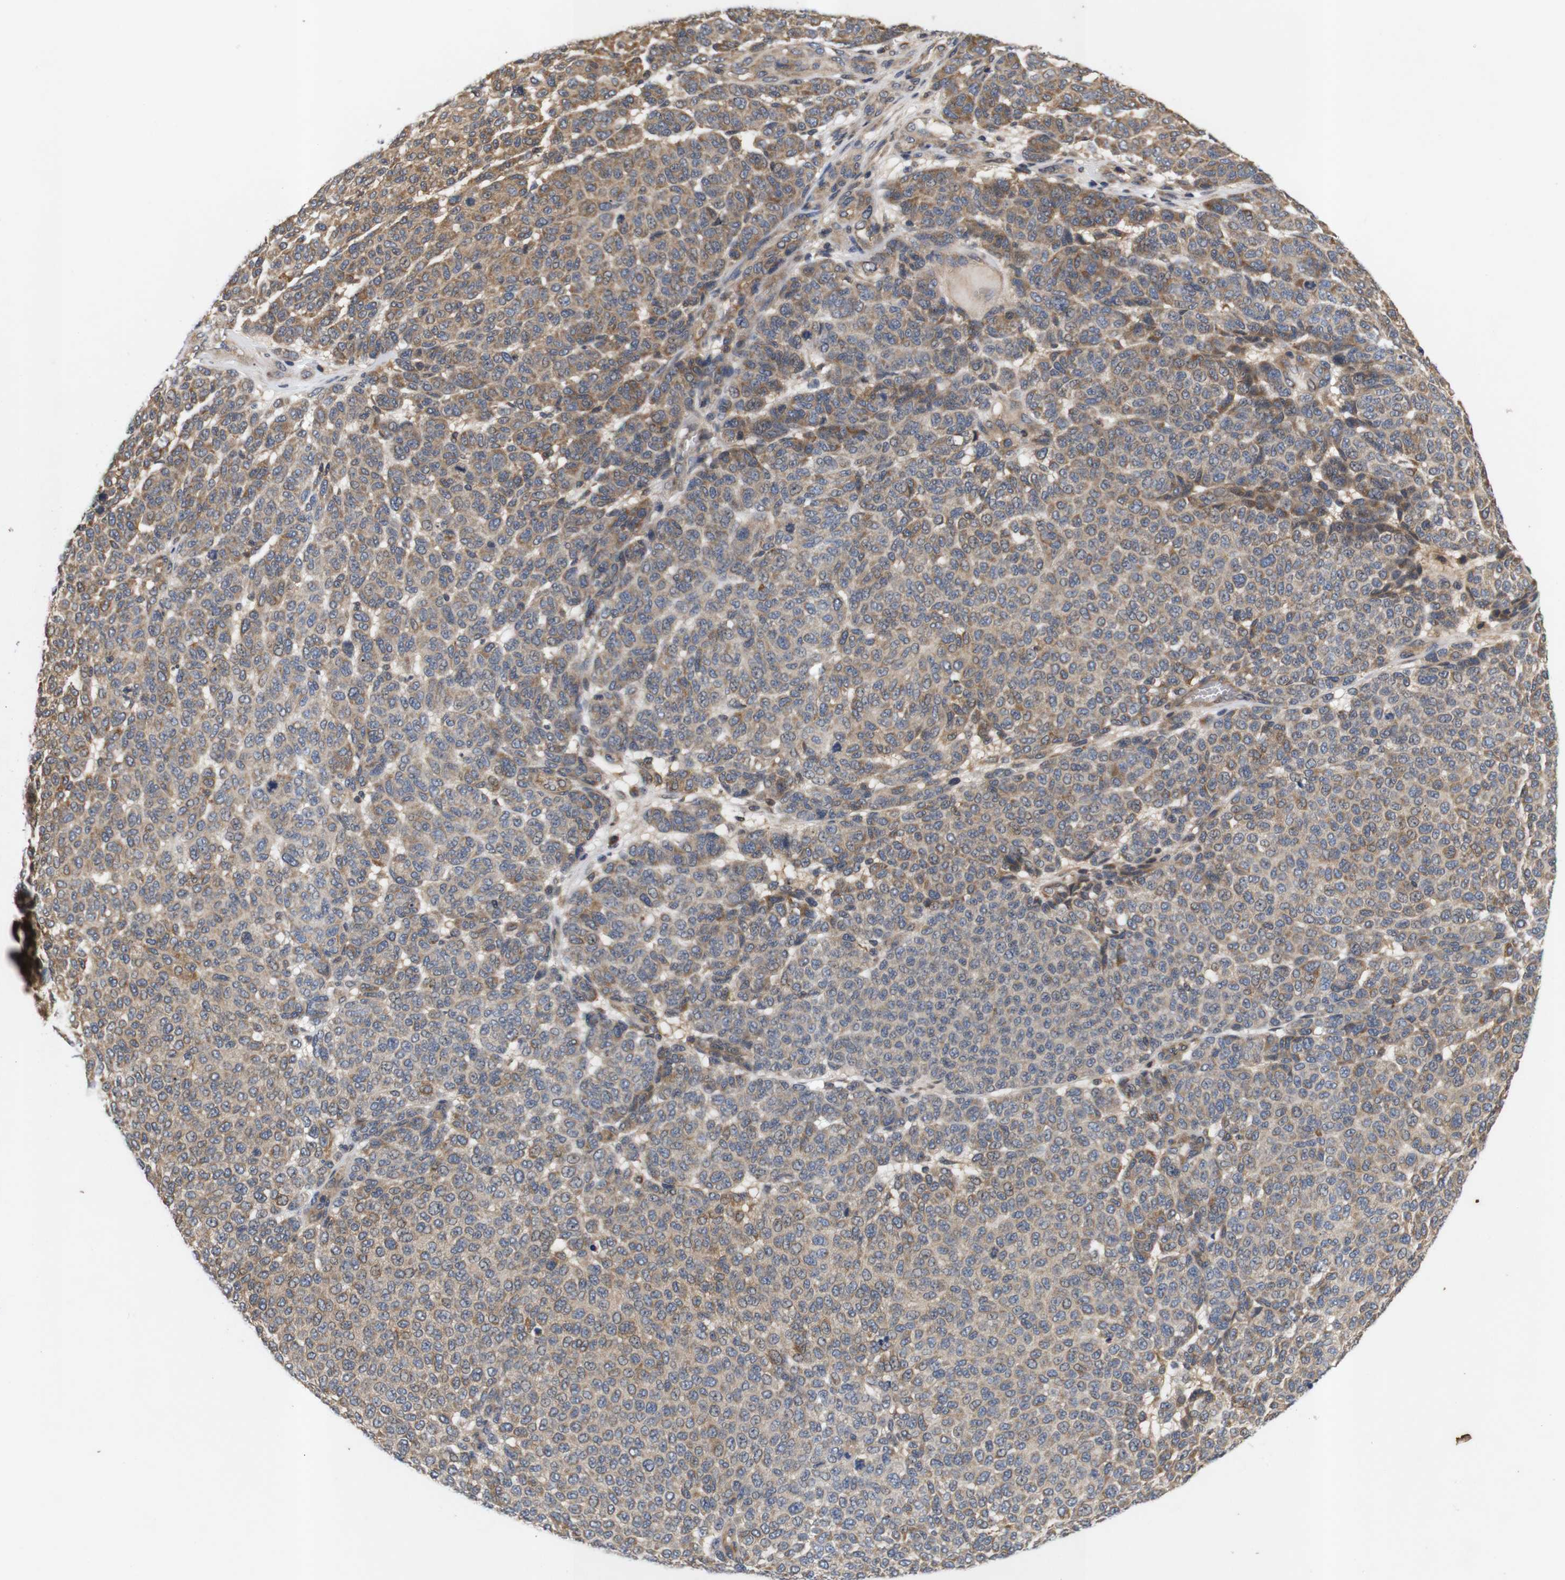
{"staining": {"intensity": "moderate", "quantity": ">75%", "location": "cytoplasmic/membranous"}, "tissue": "melanoma", "cell_type": "Tumor cells", "image_type": "cancer", "snomed": [{"axis": "morphology", "description": "Malignant melanoma, NOS"}, {"axis": "topography", "description": "Skin"}], "caption": "A medium amount of moderate cytoplasmic/membranous staining is identified in approximately >75% of tumor cells in melanoma tissue.", "gene": "RIPK1", "patient": {"sex": "male", "age": 59}}